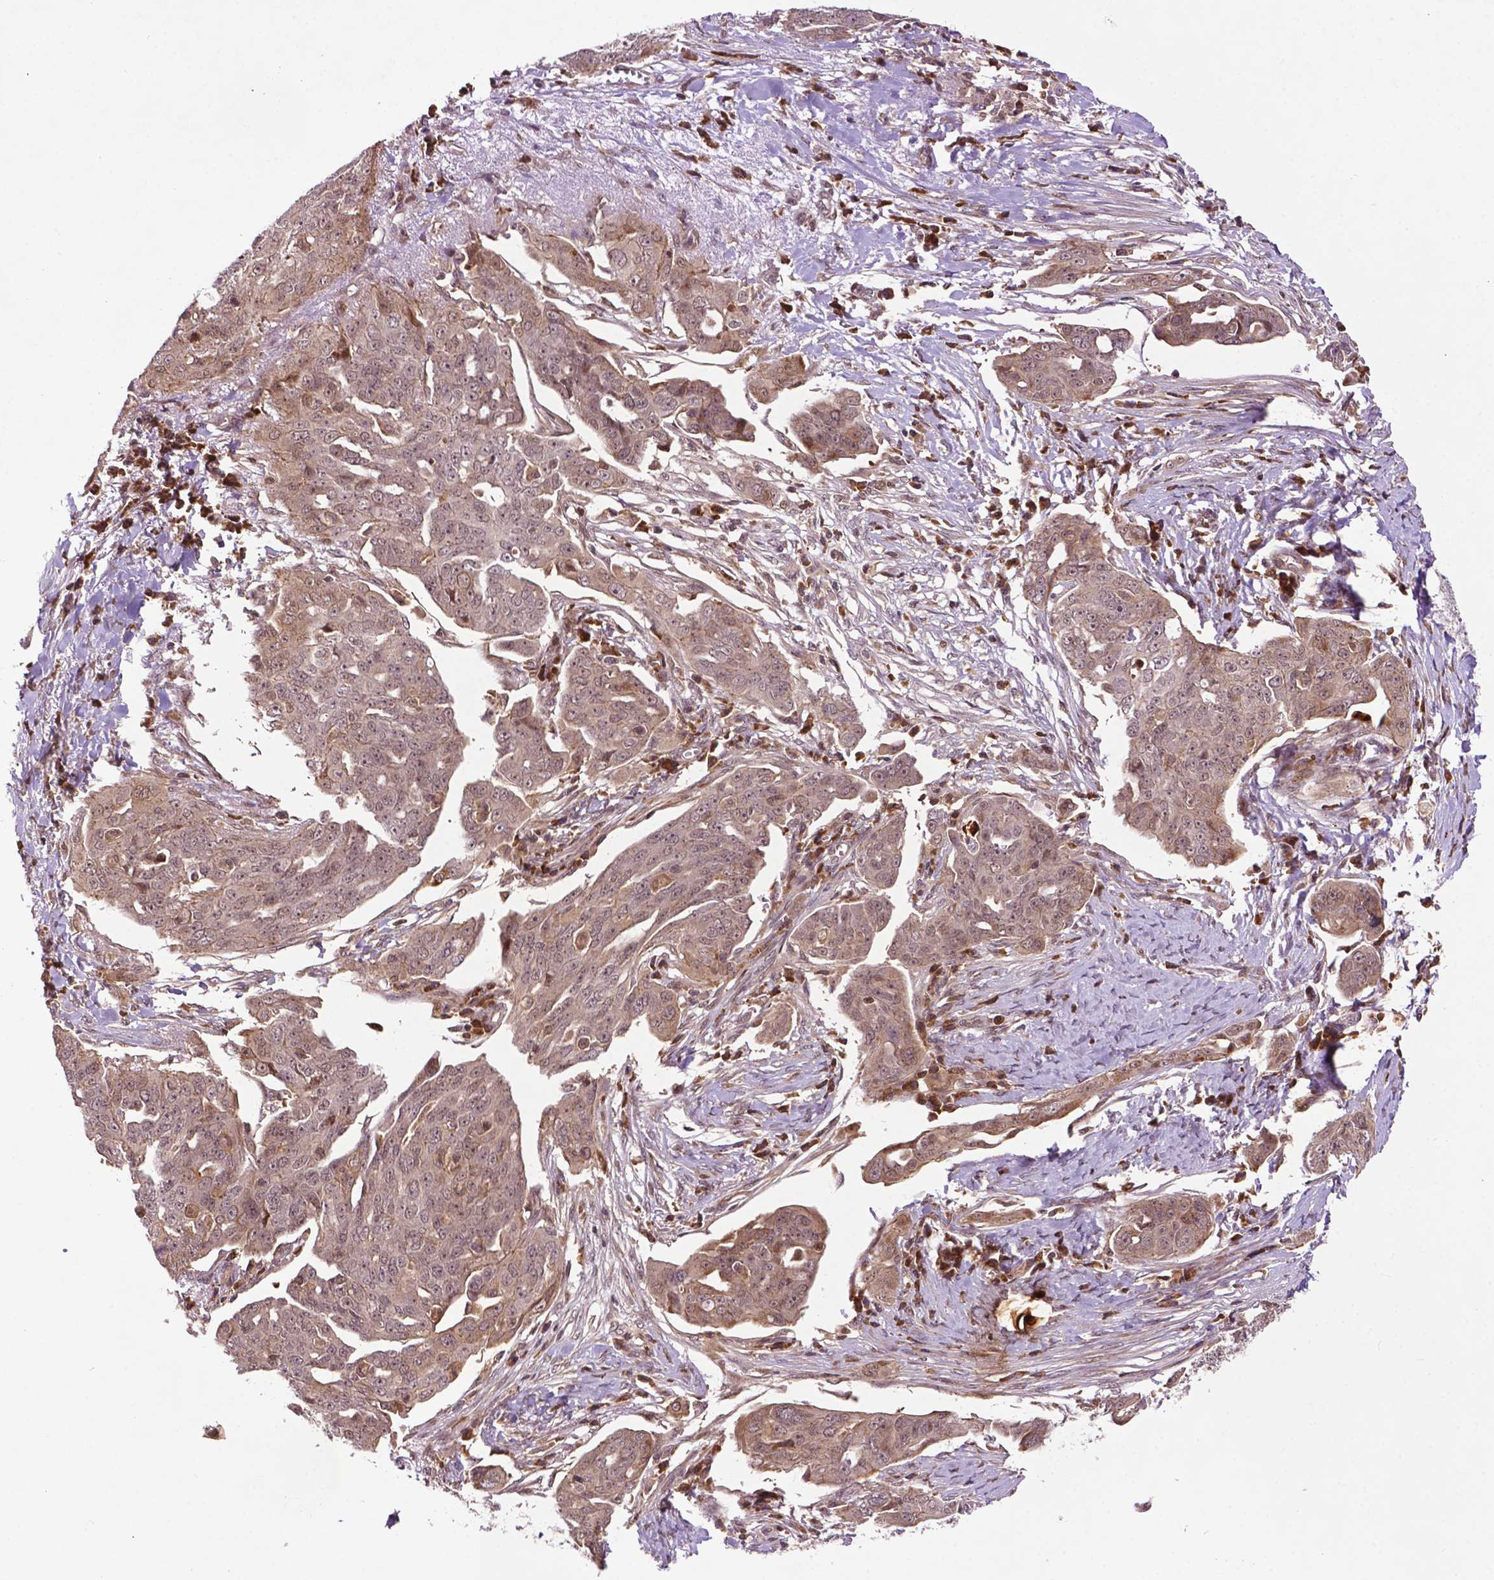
{"staining": {"intensity": "weak", "quantity": "25%-75%", "location": "cytoplasmic/membranous,nuclear"}, "tissue": "ovarian cancer", "cell_type": "Tumor cells", "image_type": "cancer", "snomed": [{"axis": "morphology", "description": "Carcinoma, endometroid"}, {"axis": "topography", "description": "Ovary"}], "caption": "Weak cytoplasmic/membranous and nuclear protein staining is present in approximately 25%-75% of tumor cells in endometroid carcinoma (ovarian).", "gene": "TMX2", "patient": {"sex": "female", "age": 70}}